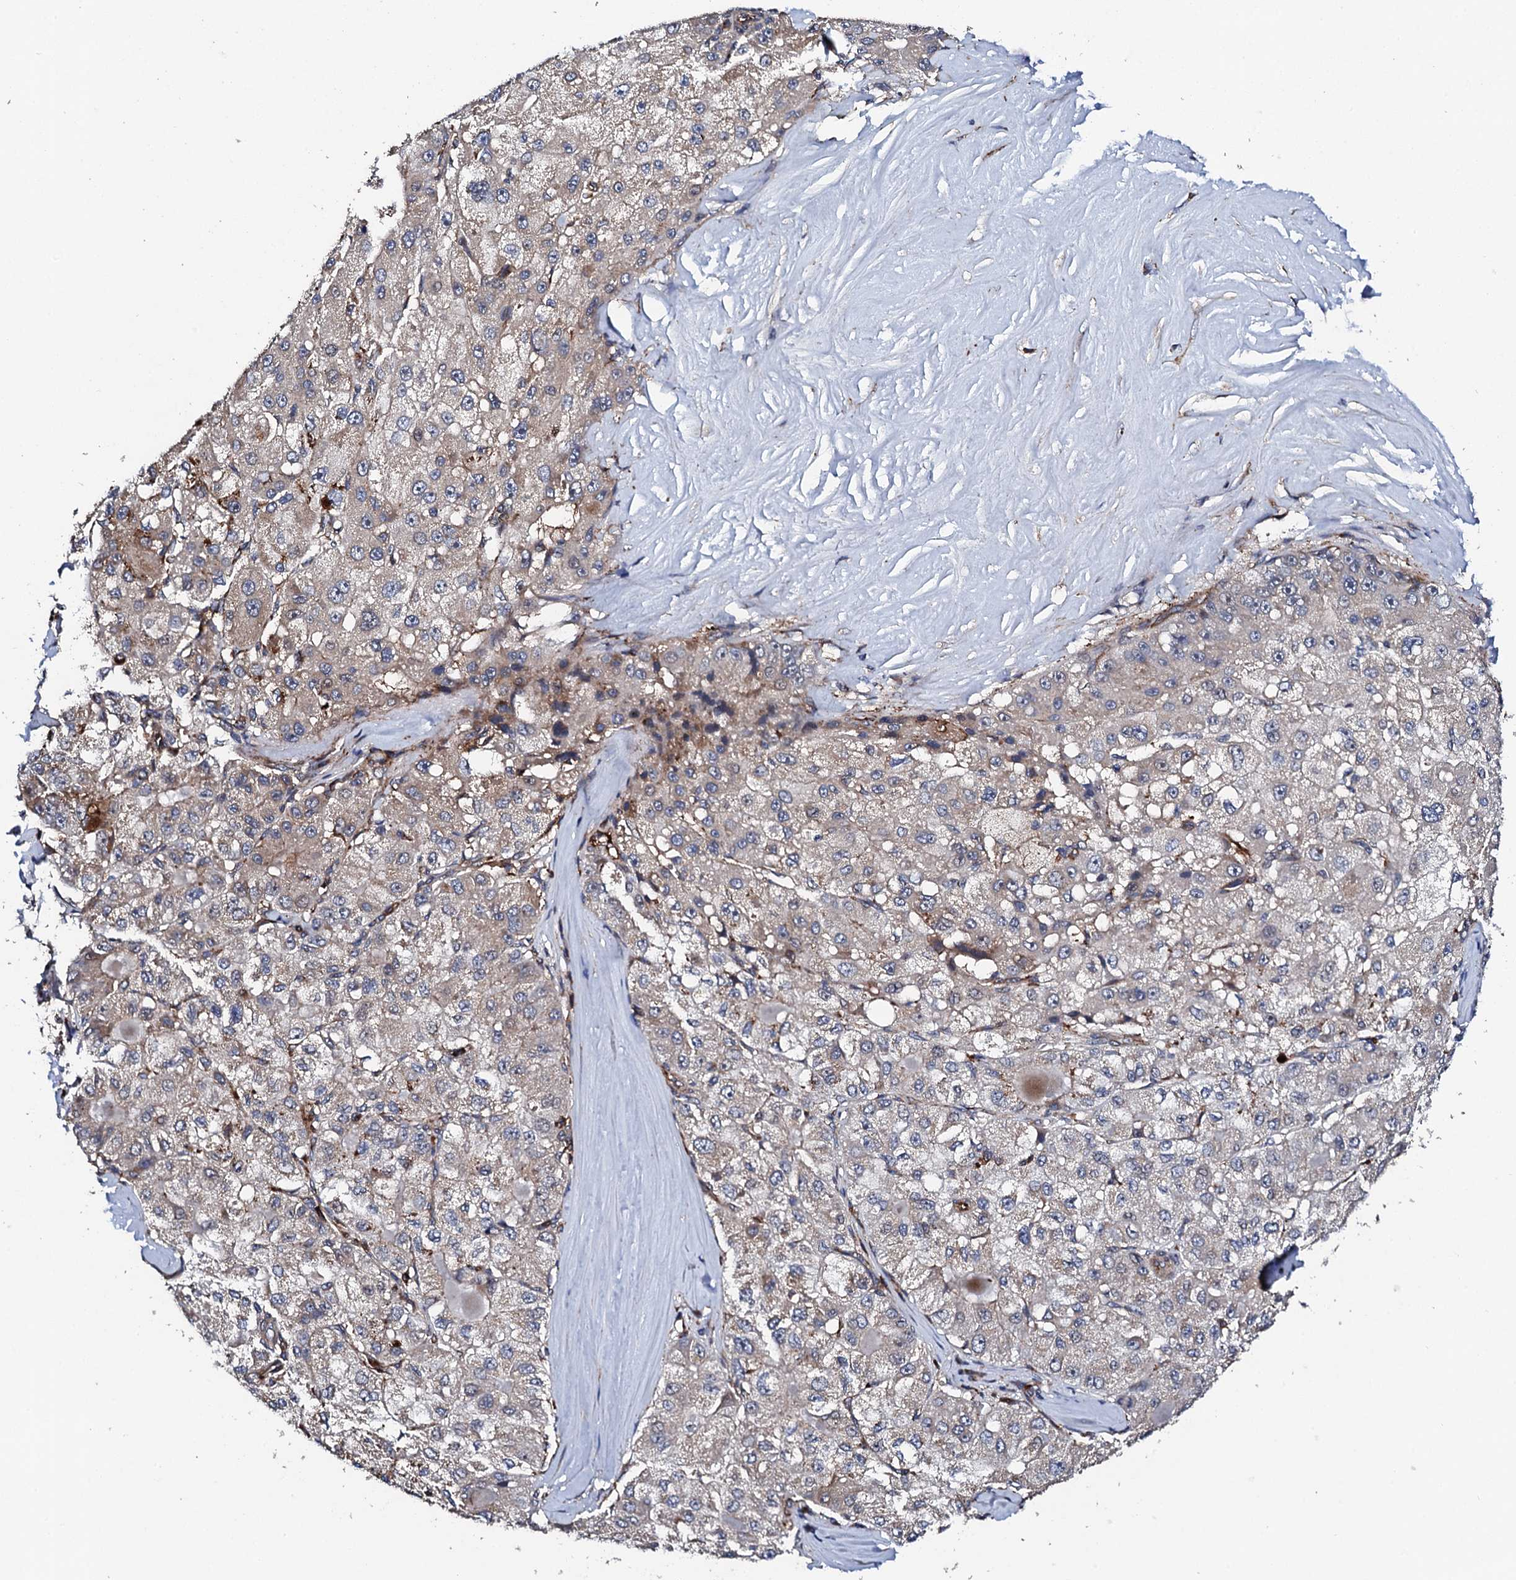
{"staining": {"intensity": "weak", "quantity": "25%-75%", "location": "cytoplasmic/membranous"}, "tissue": "liver cancer", "cell_type": "Tumor cells", "image_type": "cancer", "snomed": [{"axis": "morphology", "description": "Carcinoma, Hepatocellular, NOS"}, {"axis": "topography", "description": "Liver"}], "caption": "Protein staining by immunohistochemistry demonstrates weak cytoplasmic/membranous positivity in about 25%-75% of tumor cells in liver cancer (hepatocellular carcinoma).", "gene": "GTPBP4", "patient": {"sex": "male", "age": 80}}